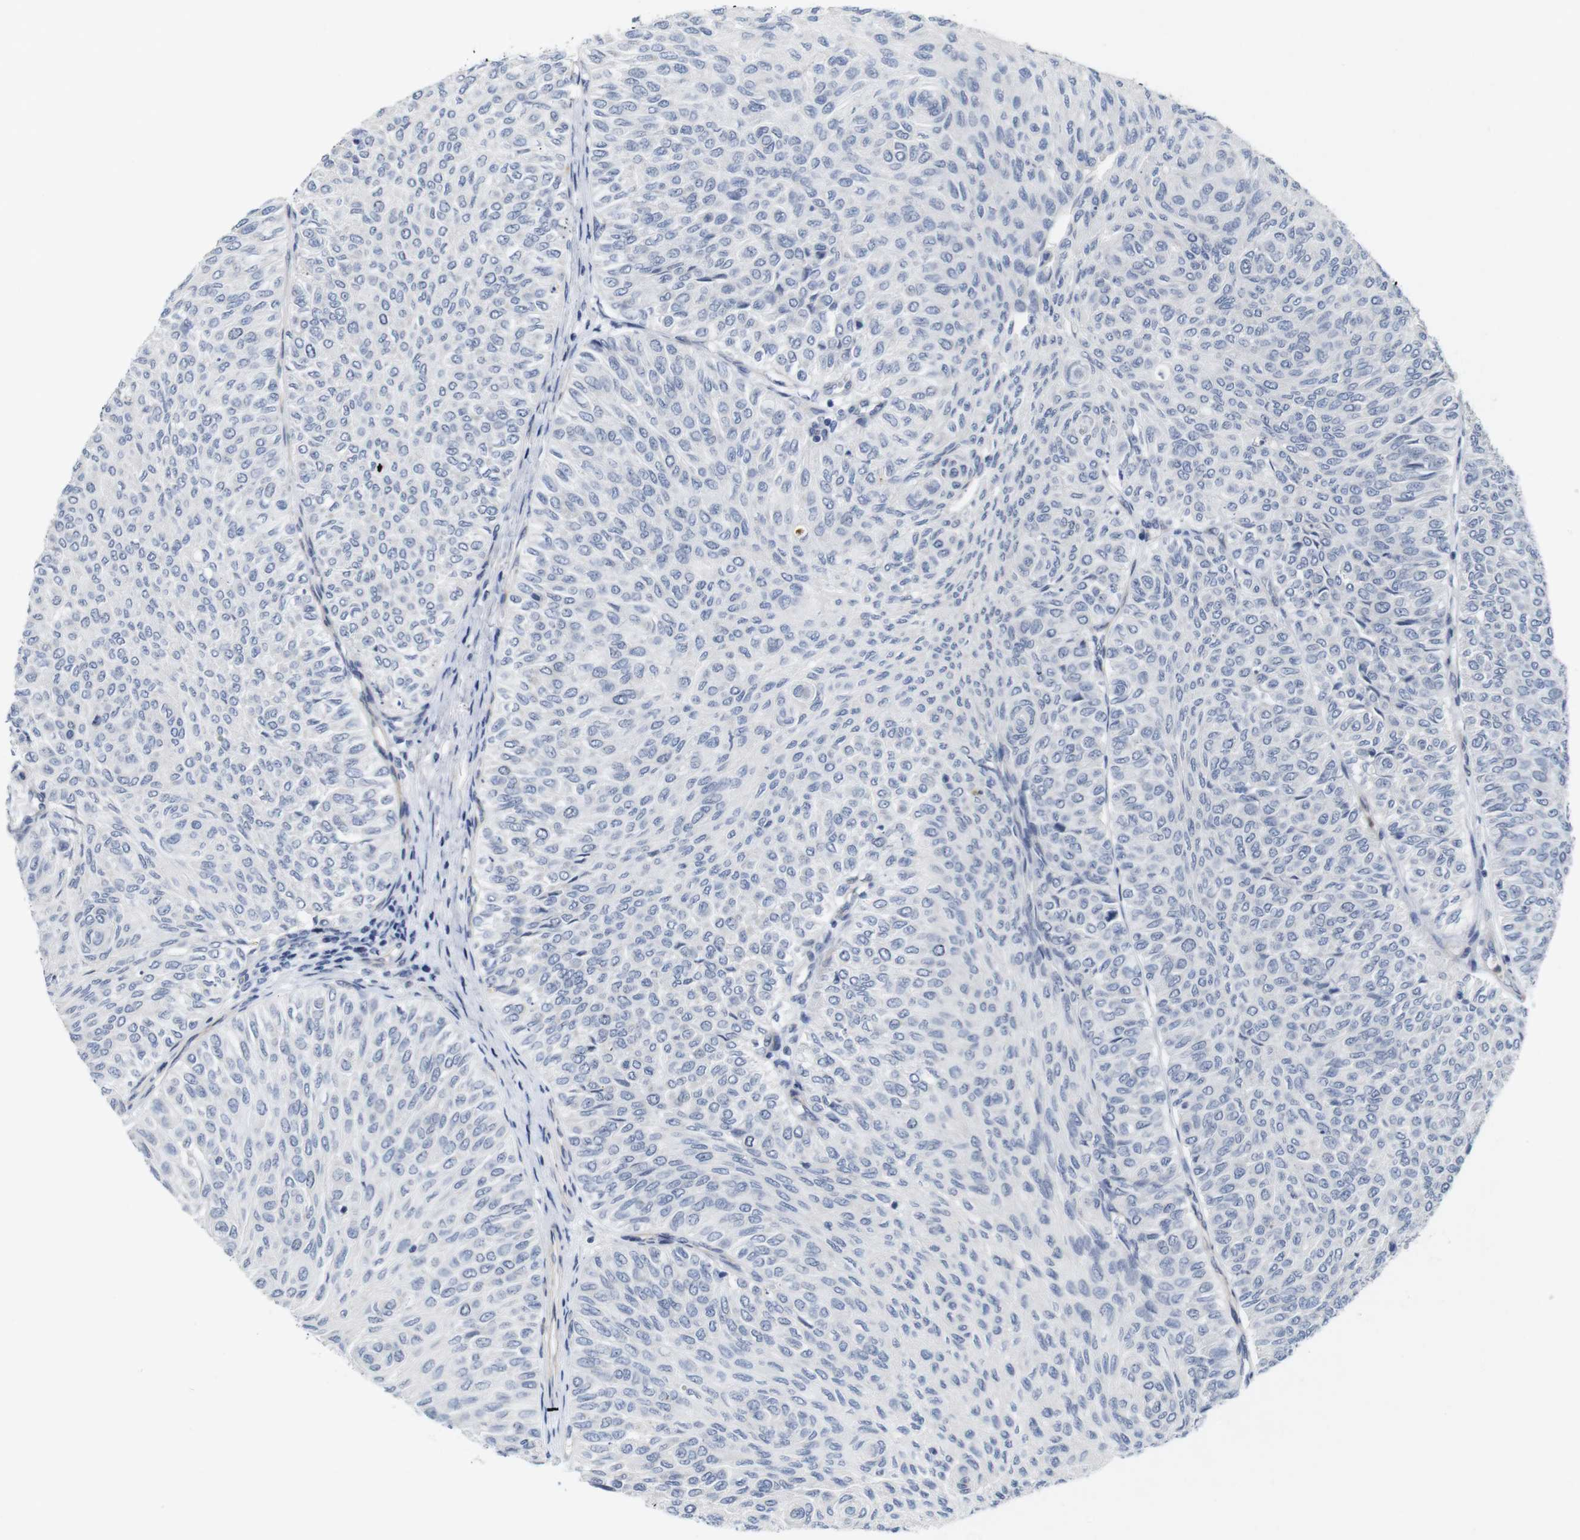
{"staining": {"intensity": "negative", "quantity": "none", "location": "none"}, "tissue": "urothelial cancer", "cell_type": "Tumor cells", "image_type": "cancer", "snomed": [{"axis": "morphology", "description": "Urothelial carcinoma, Low grade"}, {"axis": "topography", "description": "Urinary bladder"}], "caption": "Photomicrograph shows no protein staining in tumor cells of low-grade urothelial carcinoma tissue.", "gene": "CYB561", "patient": {"sex": "male", "age": 78}}